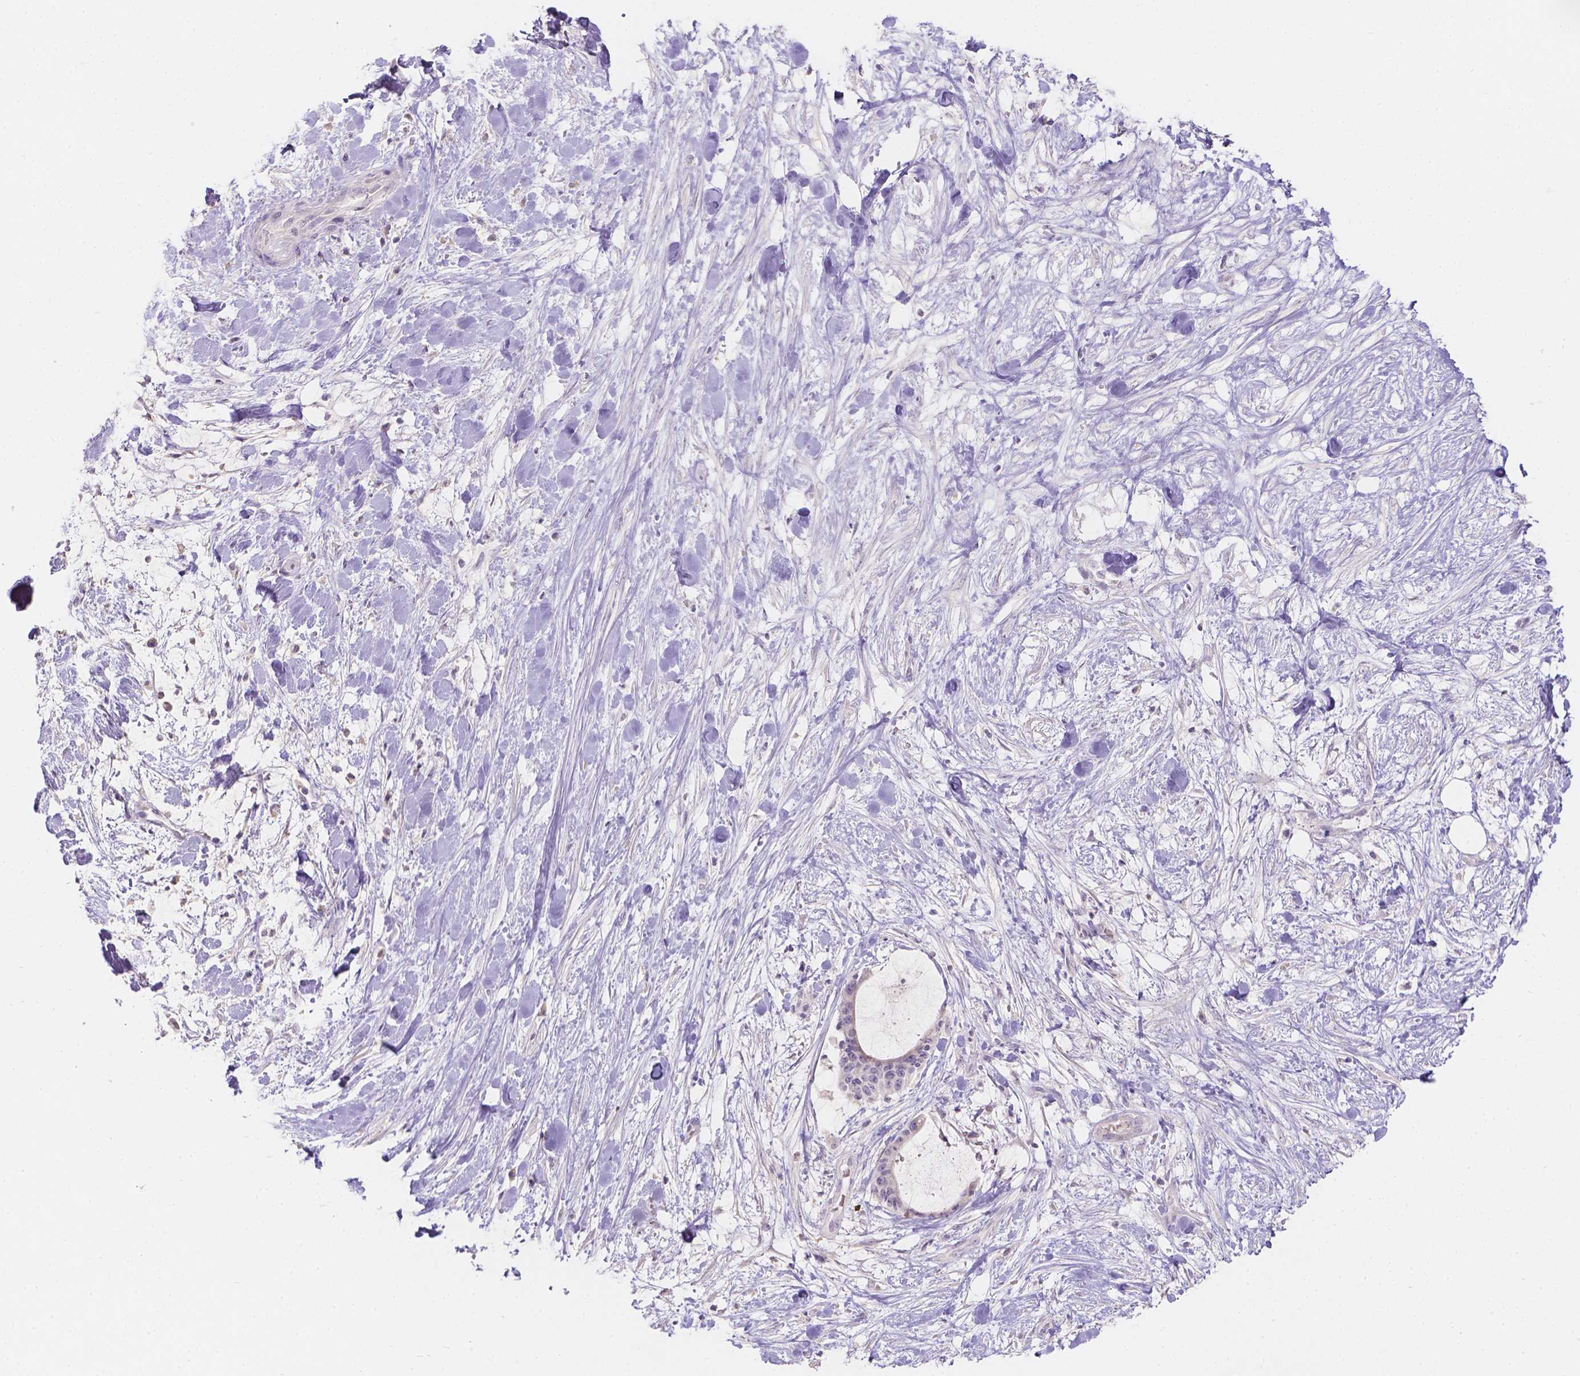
{"staining": {"intensity": "negative", "quantity": "none", "location": "none"}, "tissue": "liver cancer", "cell_type": "Tumor cells", "image_type": "cancer", "snomed": [{"axis": "morphology", "description": "Cholangiocarcinoma"}, {"axis": "topography", "description": "Liver"}], "caption": "Immunohistochemistry (IHC) photomicrograph of neoplastic tissue: human liver cancer (cholangiocarcinoma) stained with DAB (3,3'-diaminobenzidine) displays no significant protein staining in tumor cells.", "gene": "DCAF4L1", "patient": {"sex": "female", "age": 73}}